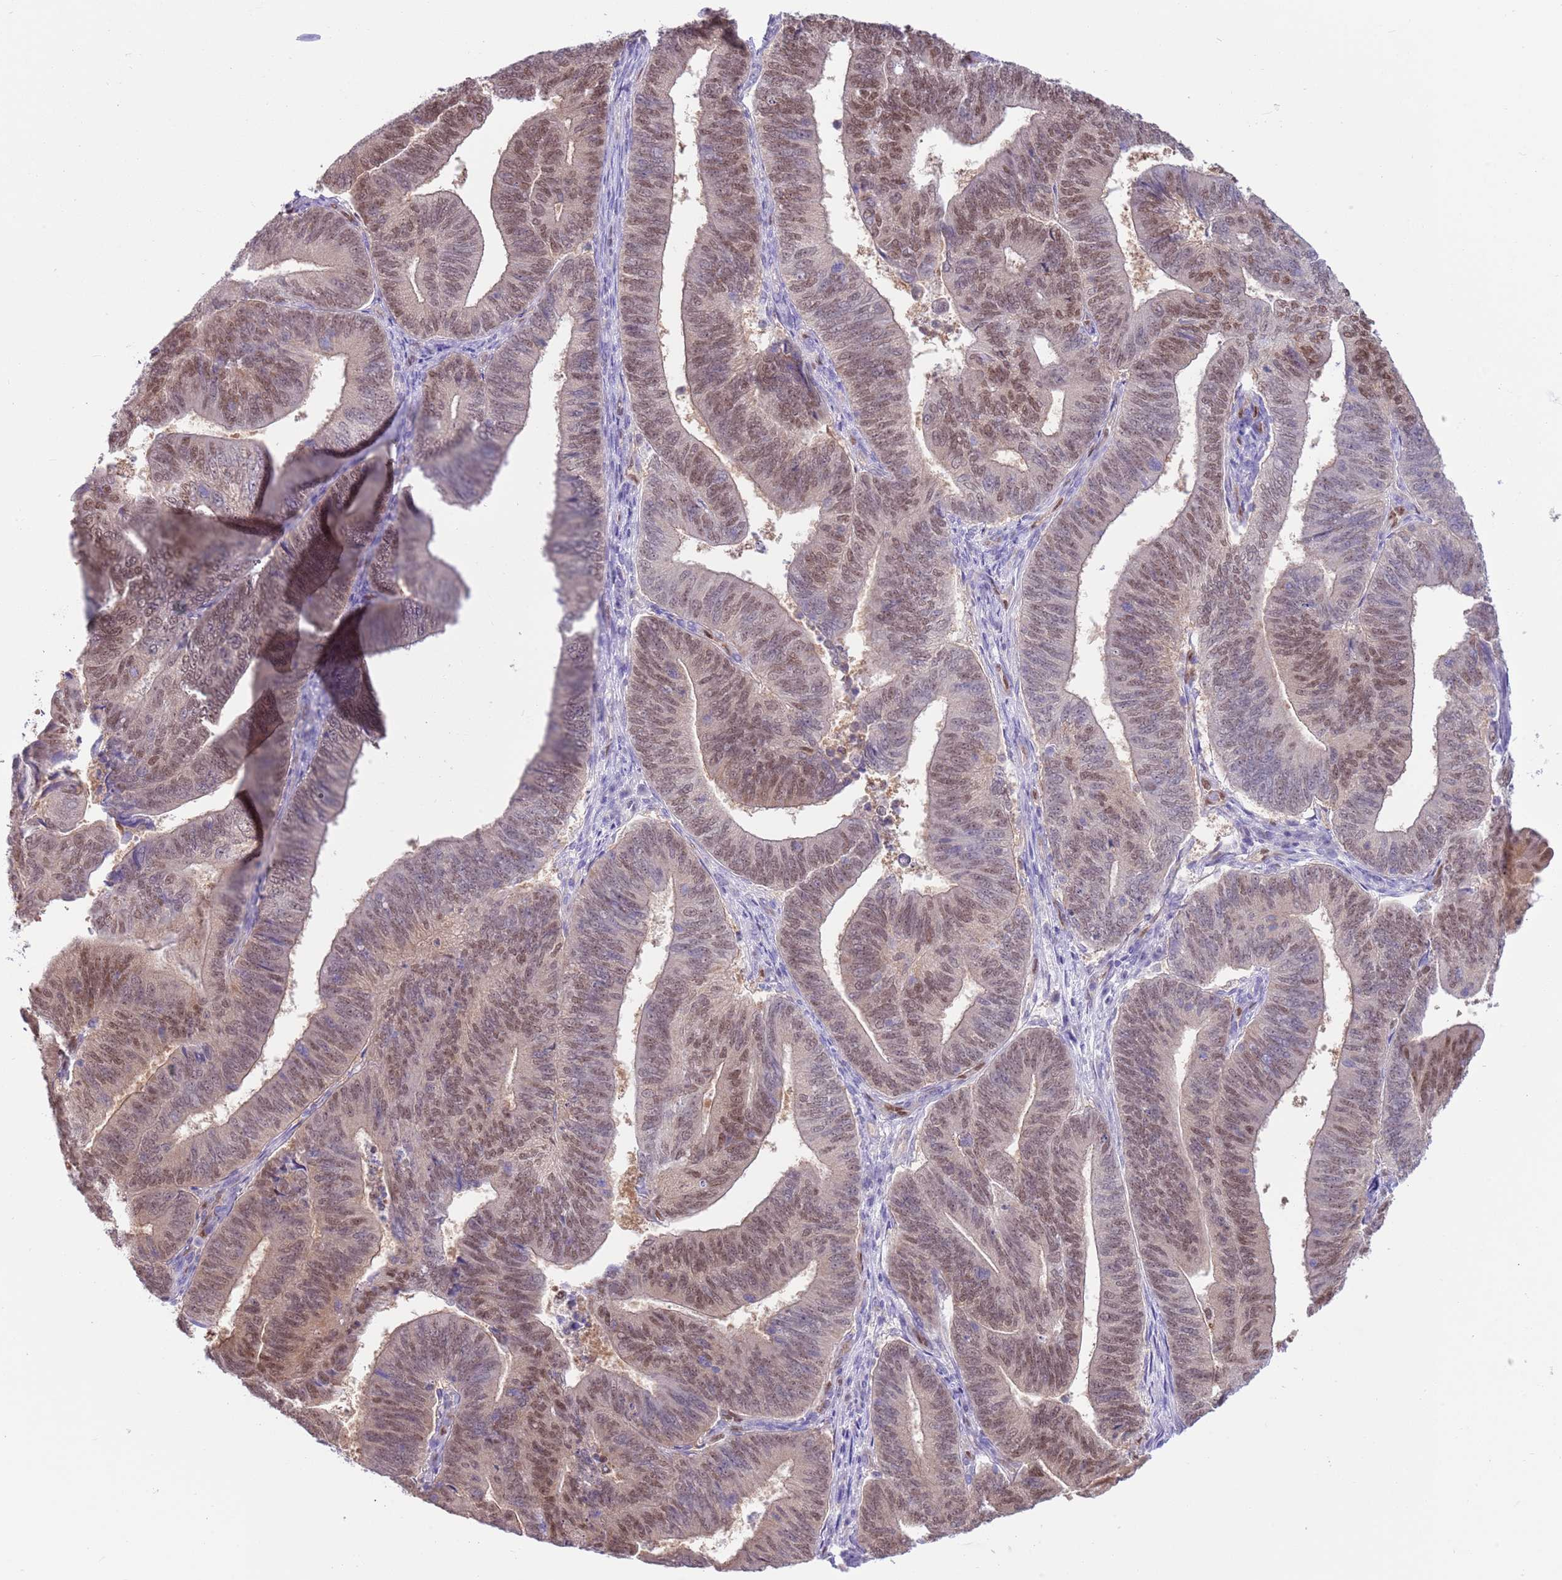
{"staining": {"intensity": "moderate", "quantity": ">75%", "location": "nuclear"}, "tissue": "endometrial cancer", "cell_type": "Tumor cells", "image_type": "cancer", "snomed": [{"axis": "morphology", "description": "Adenocarcinoma, NOS"}, {"axis": "topography", "description": "Endometrium"}], "caption": "Immunohistochemistry (DAB) staining of endometrial adenocarcinoma shows moderate nuclear protein positivity in approximately >75% of tumor cells.", "gene": "DDI2", "patient": {"sex": "female", "age": 70}}